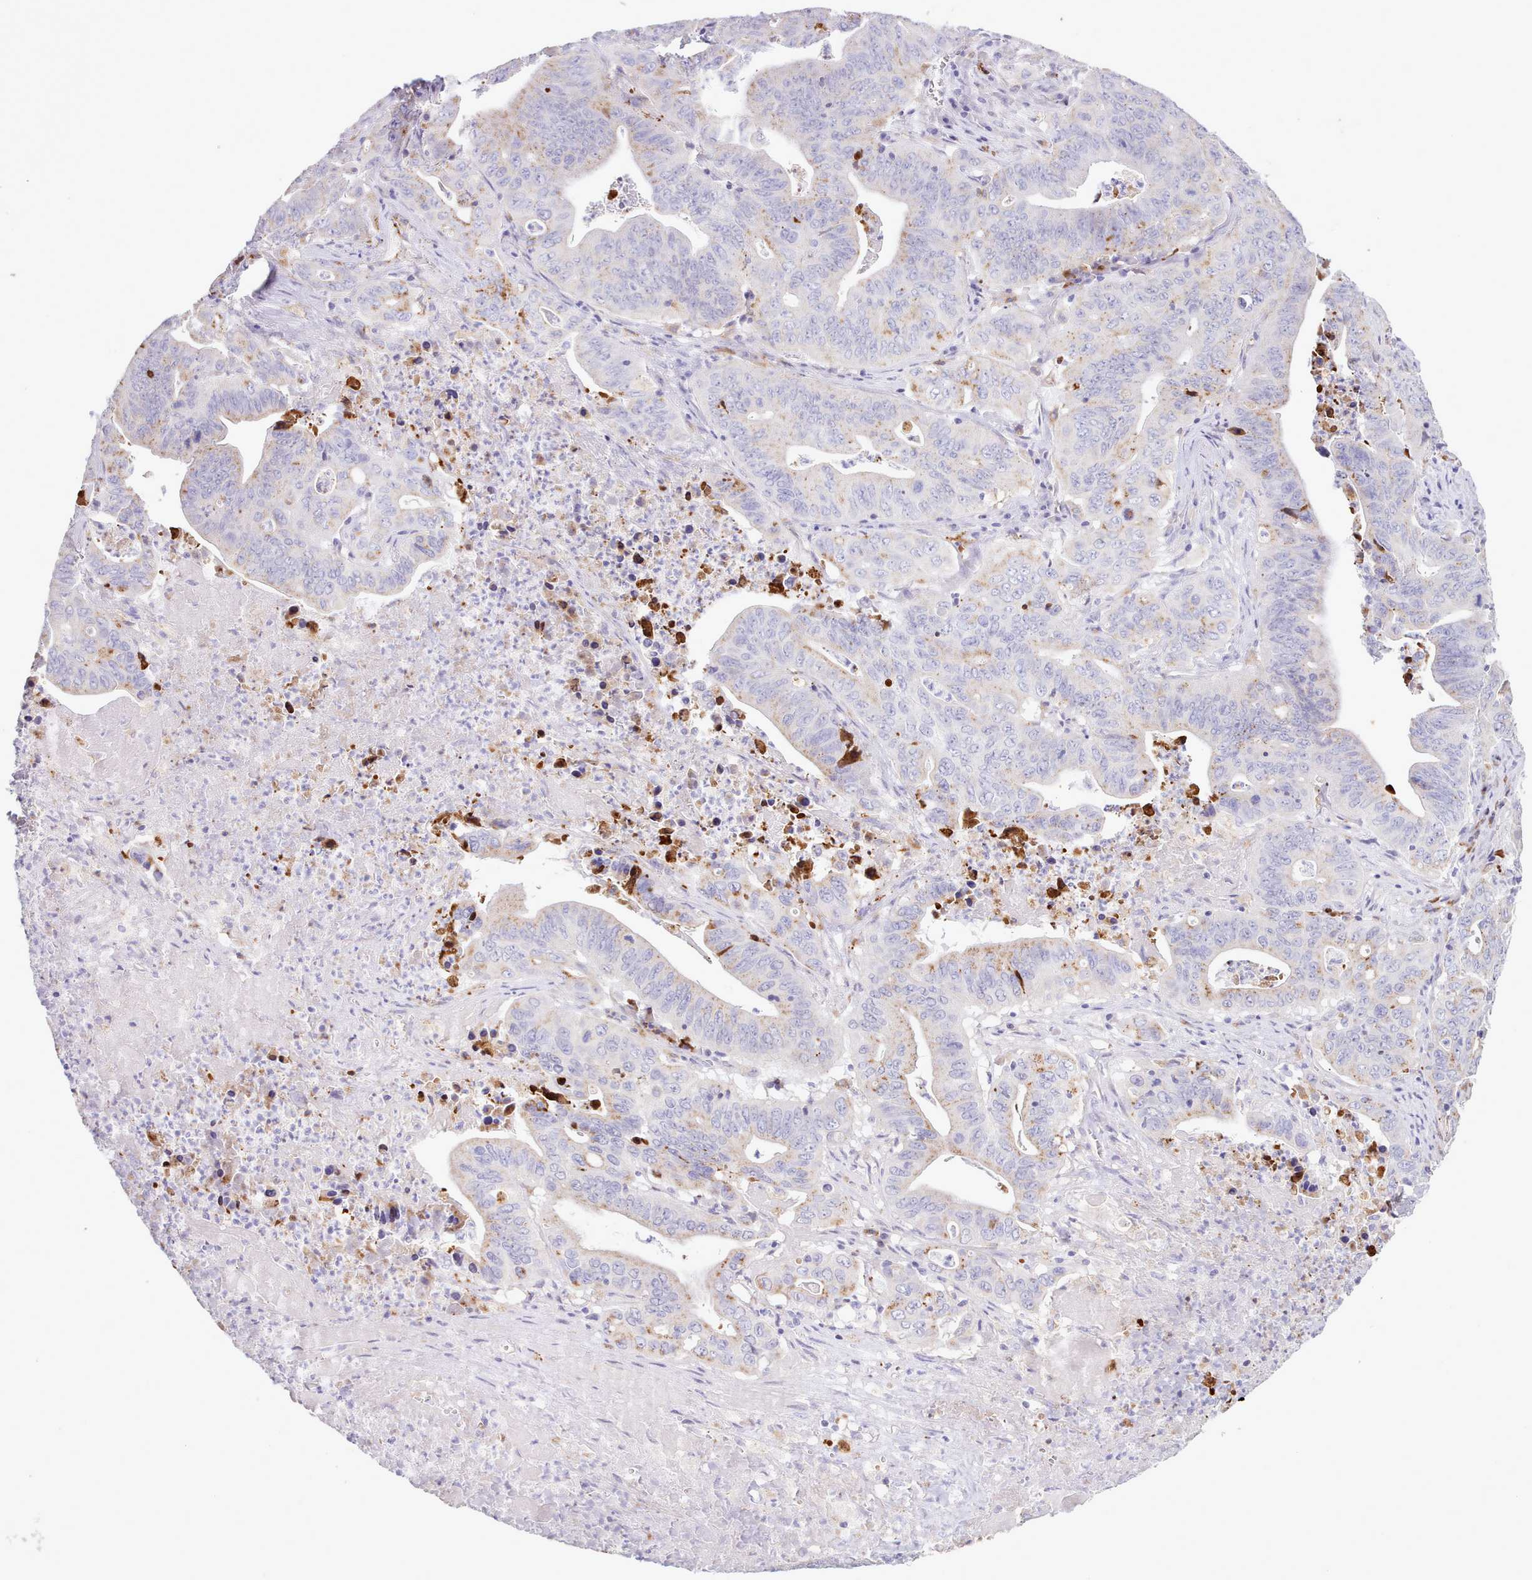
{"staining": {"intensity": "moderate", "quantity": "25%-75%", "location": "cytoplasmic/membranous"}, "tissue": "lung cancer", "cell_type": "Tumor cells", "image_type": "cancer", "snomed": [{"axis": "morphology", "description": "Adenocarcinoma, NOS"}, {"axis": "topography", "description": "Lung"}], "caption": "This histopathology image shows adenocarcinoma (lung) stained with immunohistochemistry (IHC) to label a protein in brown. The cytoplasmic/membranous of tumor cells show moderate positivity for the protein. Nuclei are counter-stained blue.", "gene": "SRD5A1", "patient": {"sex": "female", "age": 60}}